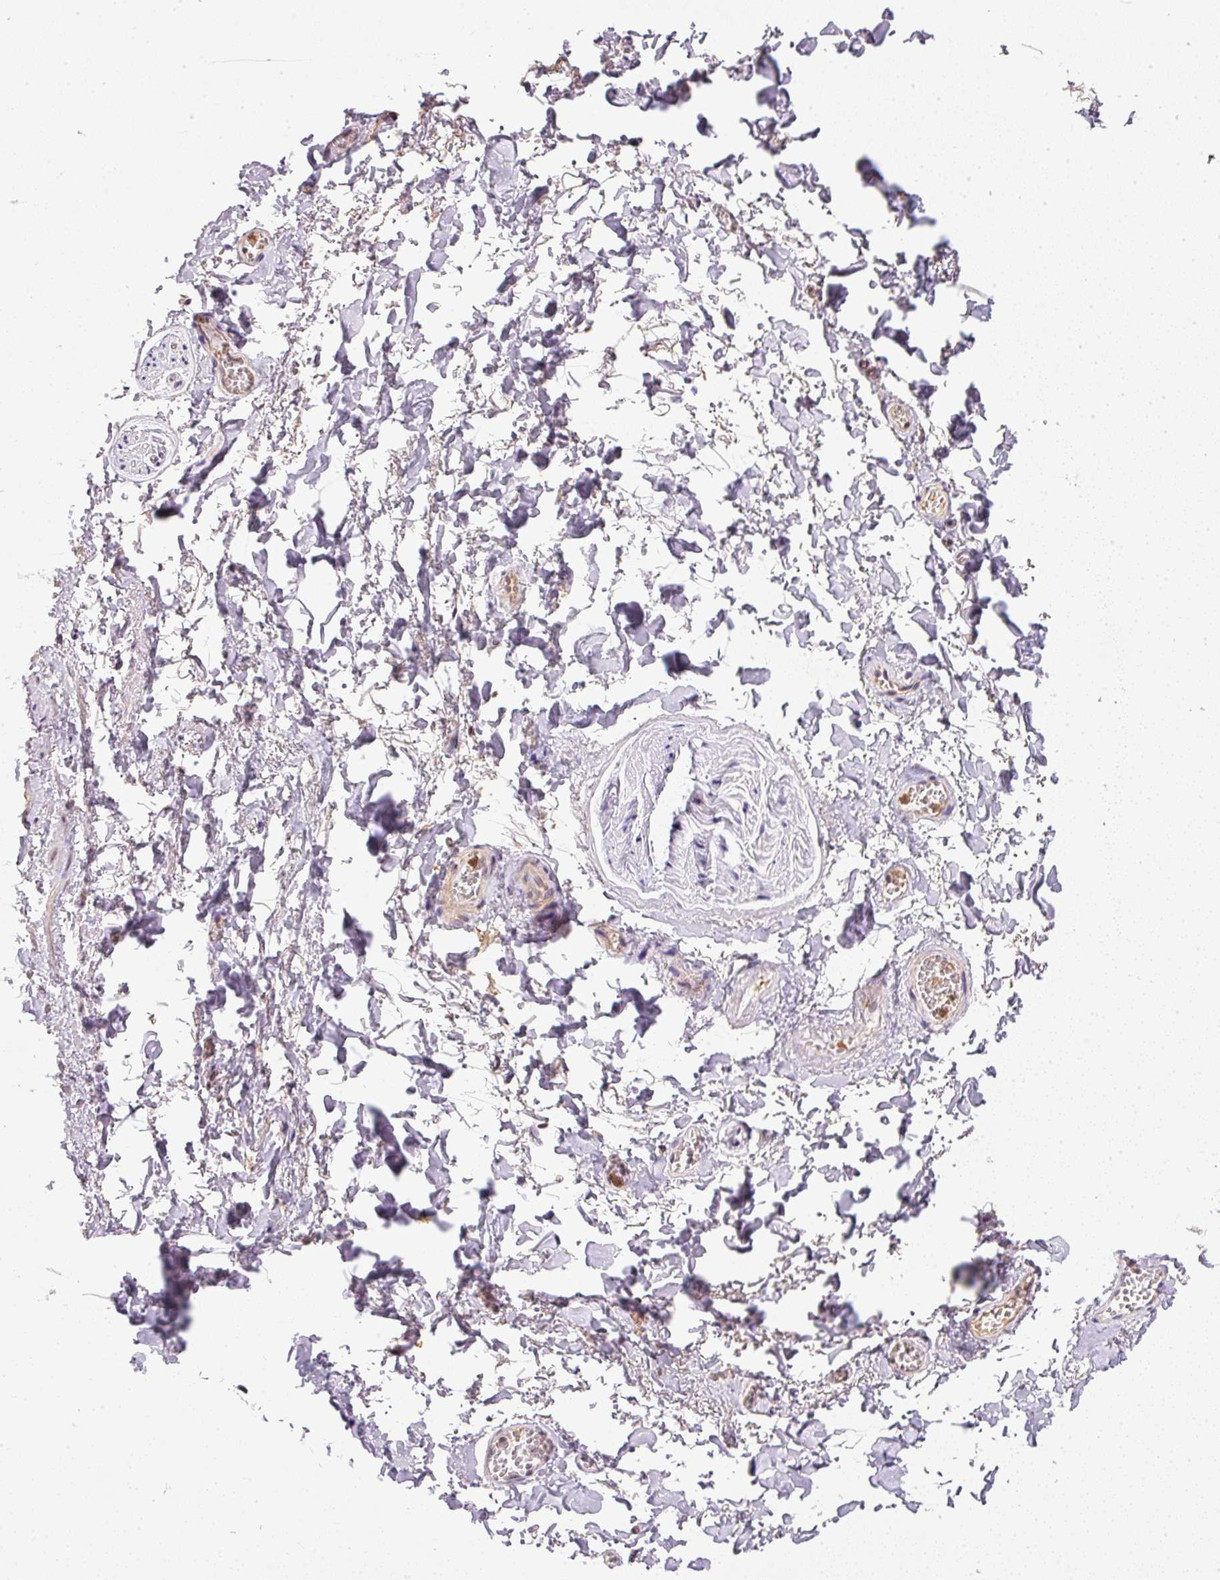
{"staining": {"intensity": "negative", "quantity": "none", "location": "none"}, "tissue": "adipose tissue", "cell_type": "Adipocytes", "image_type": "normal", "snomed": [{"axis": "morphology", "description": "Normal tissue, NOS"}, {"axis": "topography", "description": "Vulva"}, {"axis": "topography", "description": "Vagina"}, {"axis": "topography", "description": "Peripheral nerve tissue"}], "caption": "A high-resolution micrograph shows immunohistochemistry (IHC) staining of unremarkable adipose tissue, which shows no significant positivity in adipocytes.", "gene": "CTTNBP2", "patient": {"sex": "female", "age": 66}}